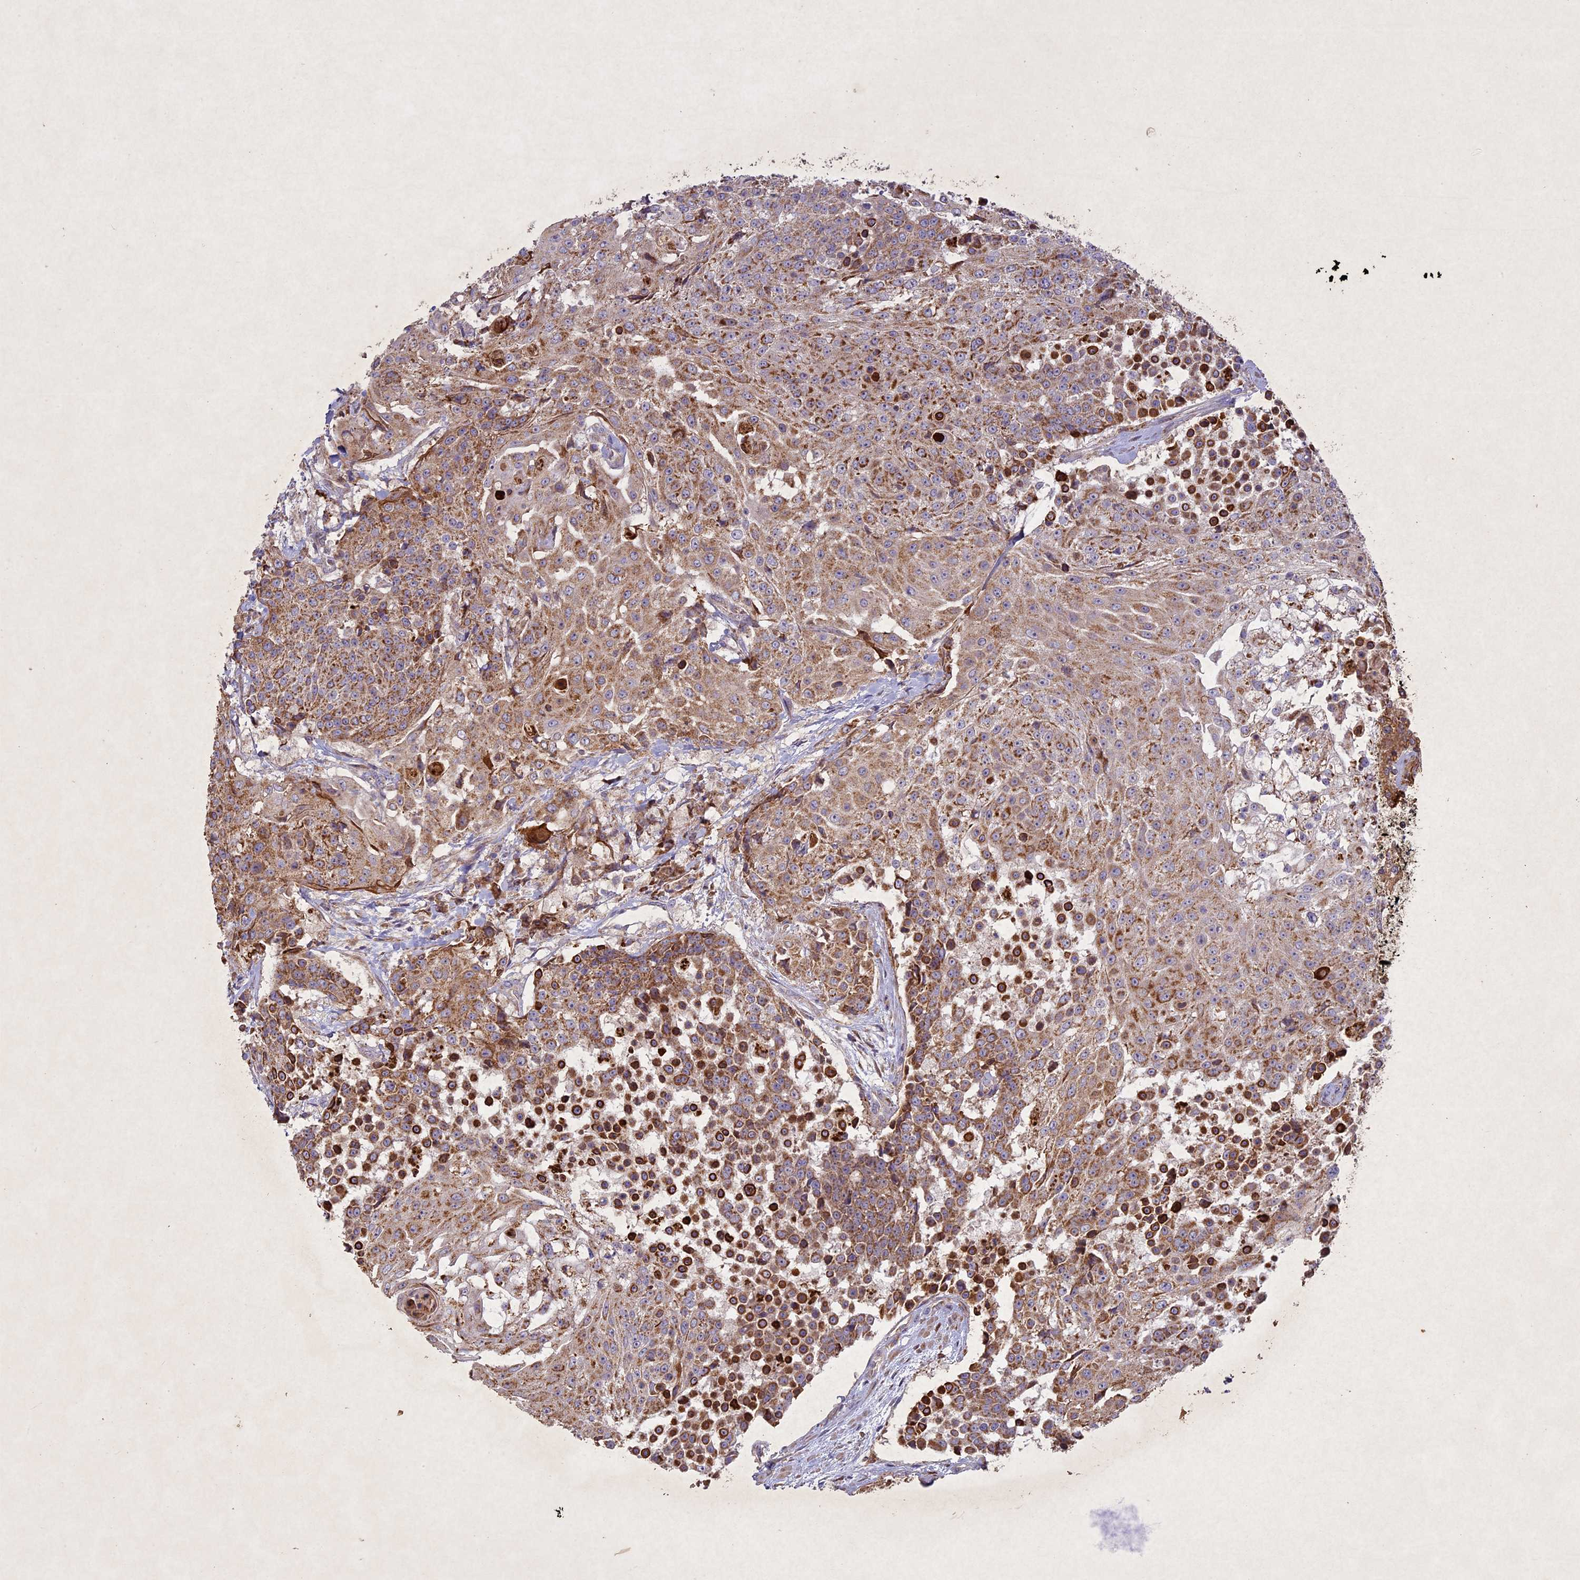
{"staining": {"intensity": "moderate", "quantity": ">75%", "location": "cytoplasmic/membranous"}, "tissue": "urothelial cancer", "cell_type": "Tumor cells", "image_type": "cancer", "snomed": [{"axis": "morphology", "description": "Urothelial carcinoma, High grade"}, {"axis": "topography", "description": "Urinary bladder"}], "caption": "High-grade urothelial carcinoma stained with a brown dye shows moderate cytoplasmic/membranous positive positivity in about >75% of tumor cells.", "gene": "CIAO2B", "patient": {"sex": "female", "age": 63}}